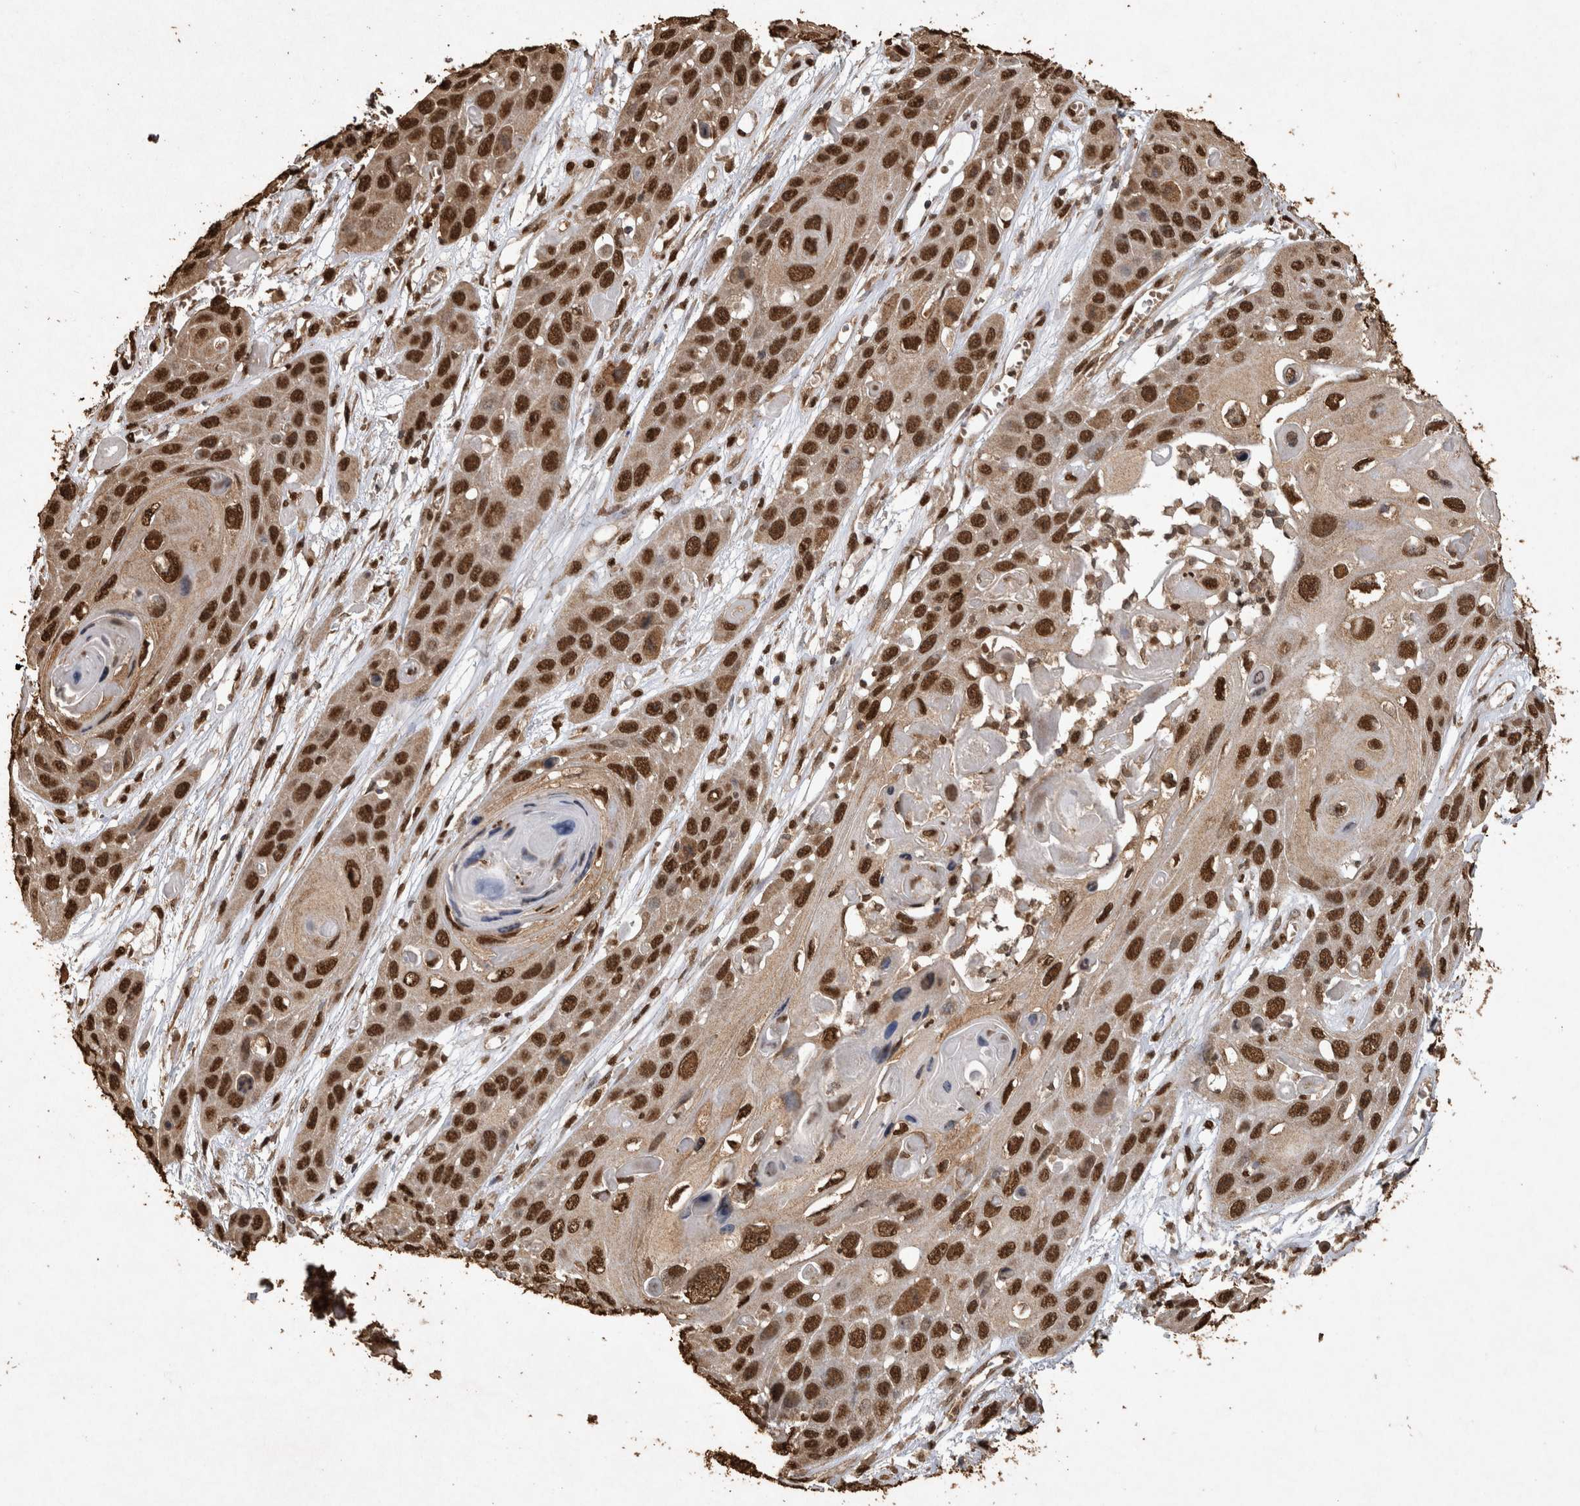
{"staining": {"intensity": "strong", "quantity": ">75%", "location": "nuclear"}, "tissue": "skin cancer", "cell_type": "Tumor cells", "image_type": "cancer", "snomed": [{"axis": "morphology", "description": "Squamous cell carcinoma, NOS"}, {"axis": "topography", "description": "Skin"}], "caption": "Immunohistochemical staining of human skin squamous cell carcinoma displays strong nuclear protein staining in about >75% of tumor cells. The staining is performed using DAB (3,3'-diaminobenzidine) brown chromogen to label protein expression. The nuclei are counter-stained blue using hematoxylin.", "gene": "OAS2", "patient": {"sex": "male", "age": 55}}